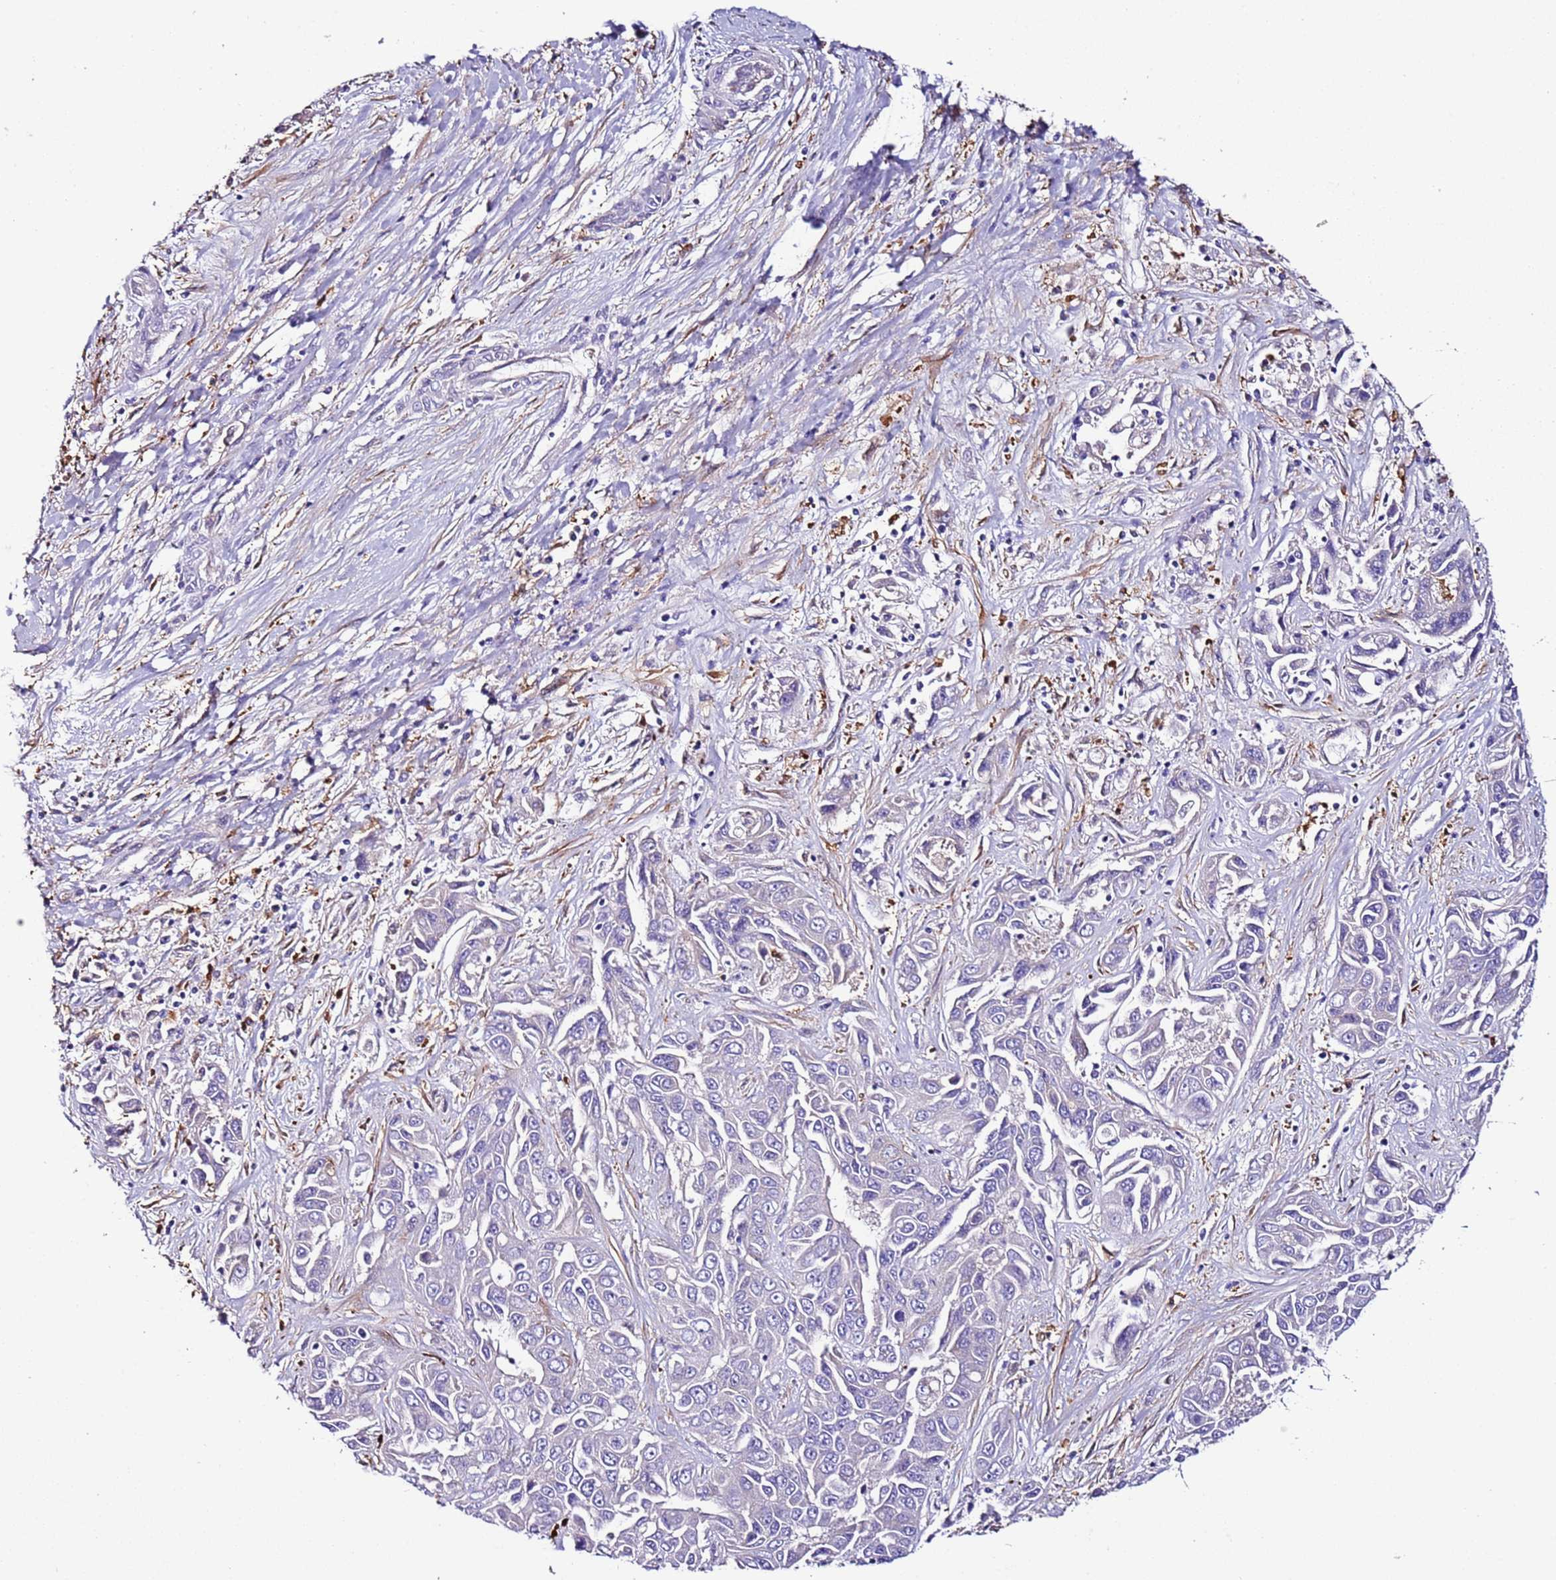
{"staining": {"intensity": "negative", "quantity": "none", "location": "none"}, "tissue": "liver cancer", "cell_type": "Tumor cells", "image_type": "cancer", "snomed": [{"axis": "morphology", "description": "Cholangiocarcinoma"}, {"axis": "topography", "description": "Liver"}], "caption": "An image of cholangiocarcinoma (liver) stained for a protein demonstrates no brown staining in tumor cells.", "gene": "FAM174C", "patient": {"sex": "female", "age": 52}}